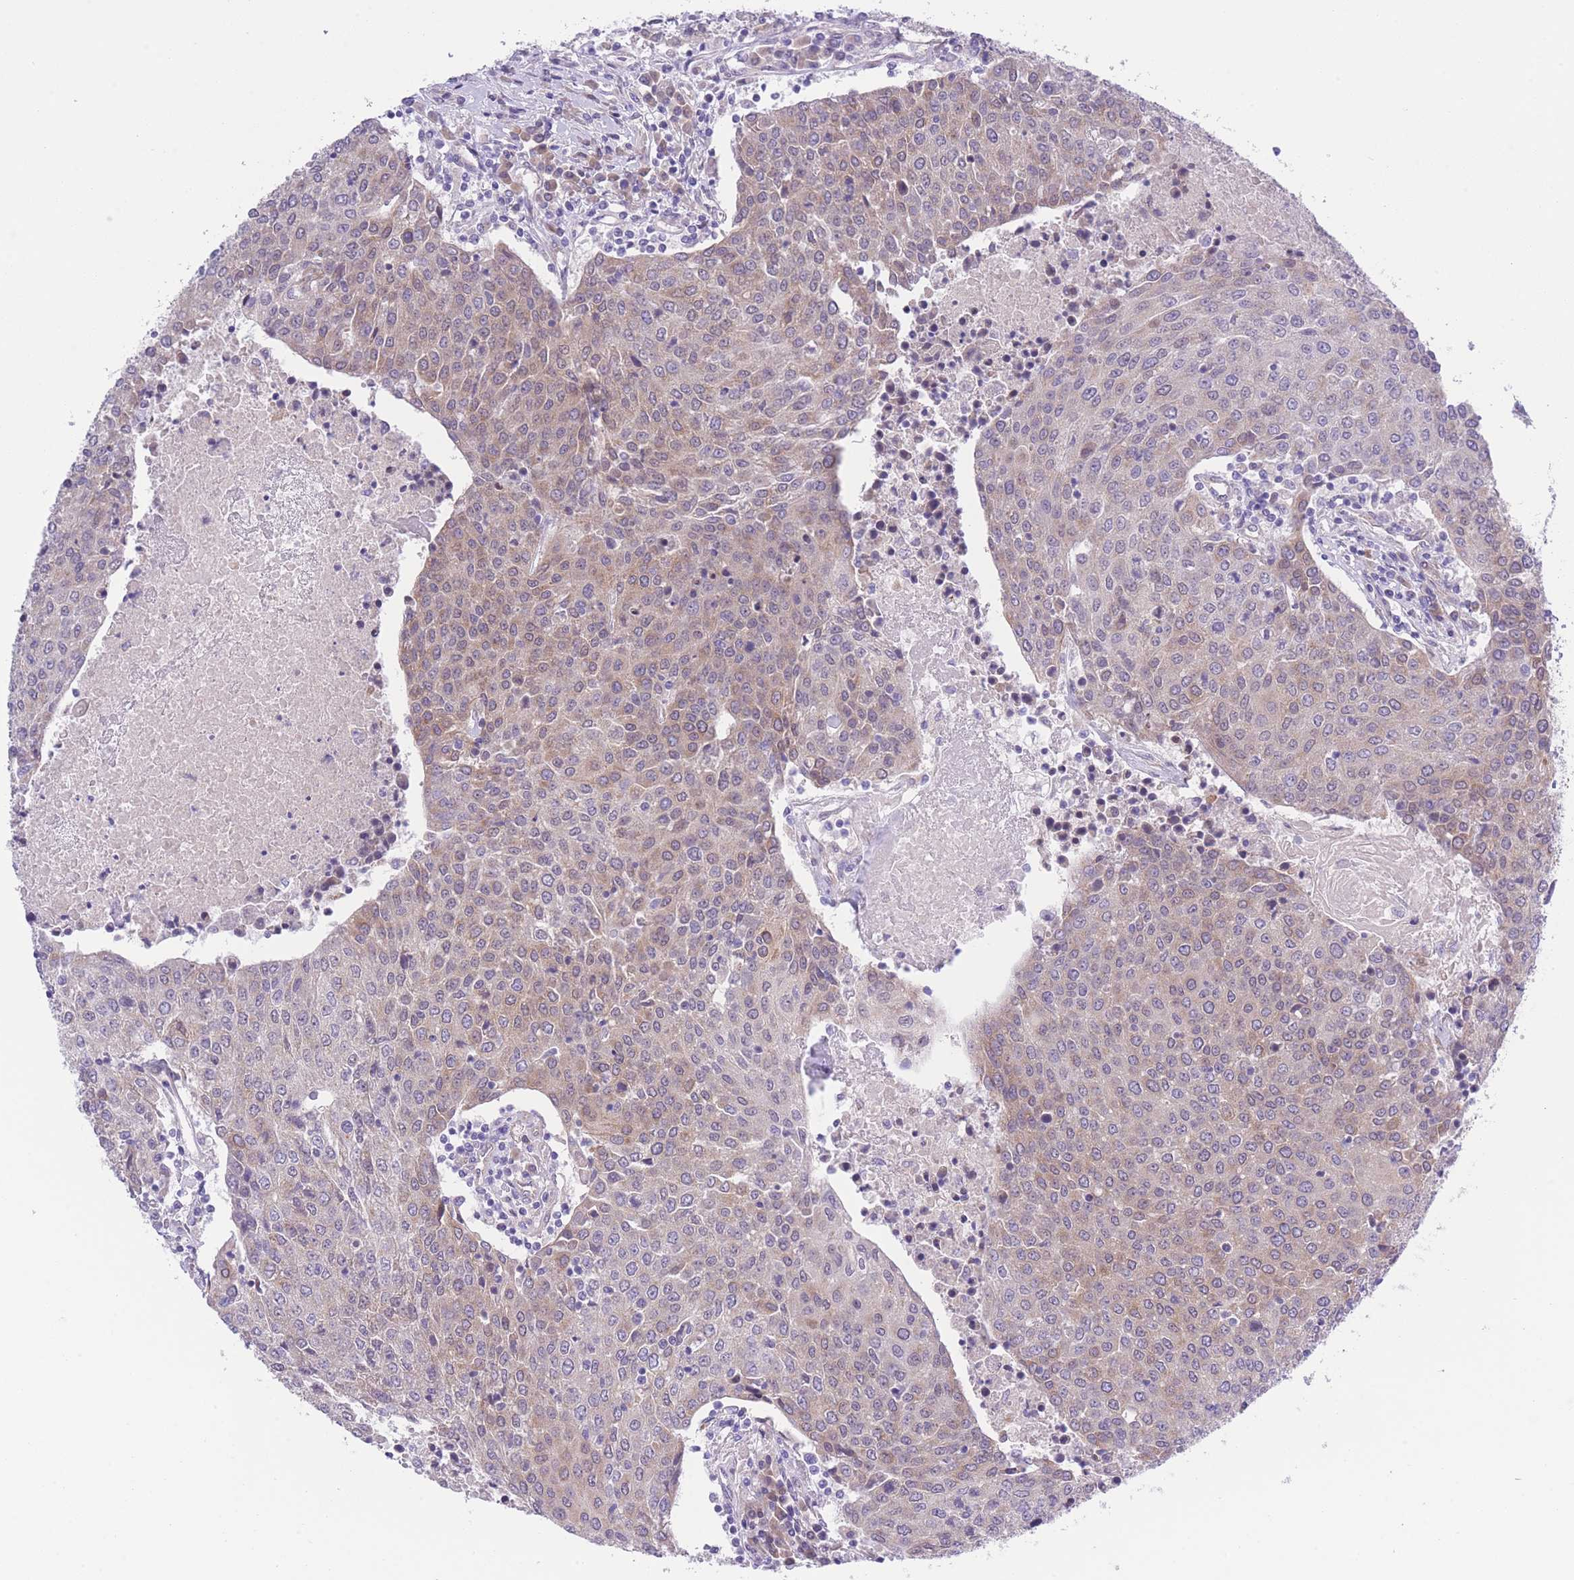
{"staining": {"intensity": "weak", "quantity": "25%-75%", "location": "cytoplasmic/membranous"}, "tissue": "urothelial cancer", "cell_type": "Tumor cells", "image_type": "cancer", "snomed": [{"axis": "morphology", "description": "Urothelial carcinoma, High grade"}, {"axis": "topography", "description": "Urinary bladder"}], "caption": "About 25%-75% of tumor cells in human urothelial cancer reveal weak cytoplasmic/membranous protein staining as visualized by brown immunohistochemical staining.", "gene": "WWOX", "patient": {"sex": "female", "age": 85}}